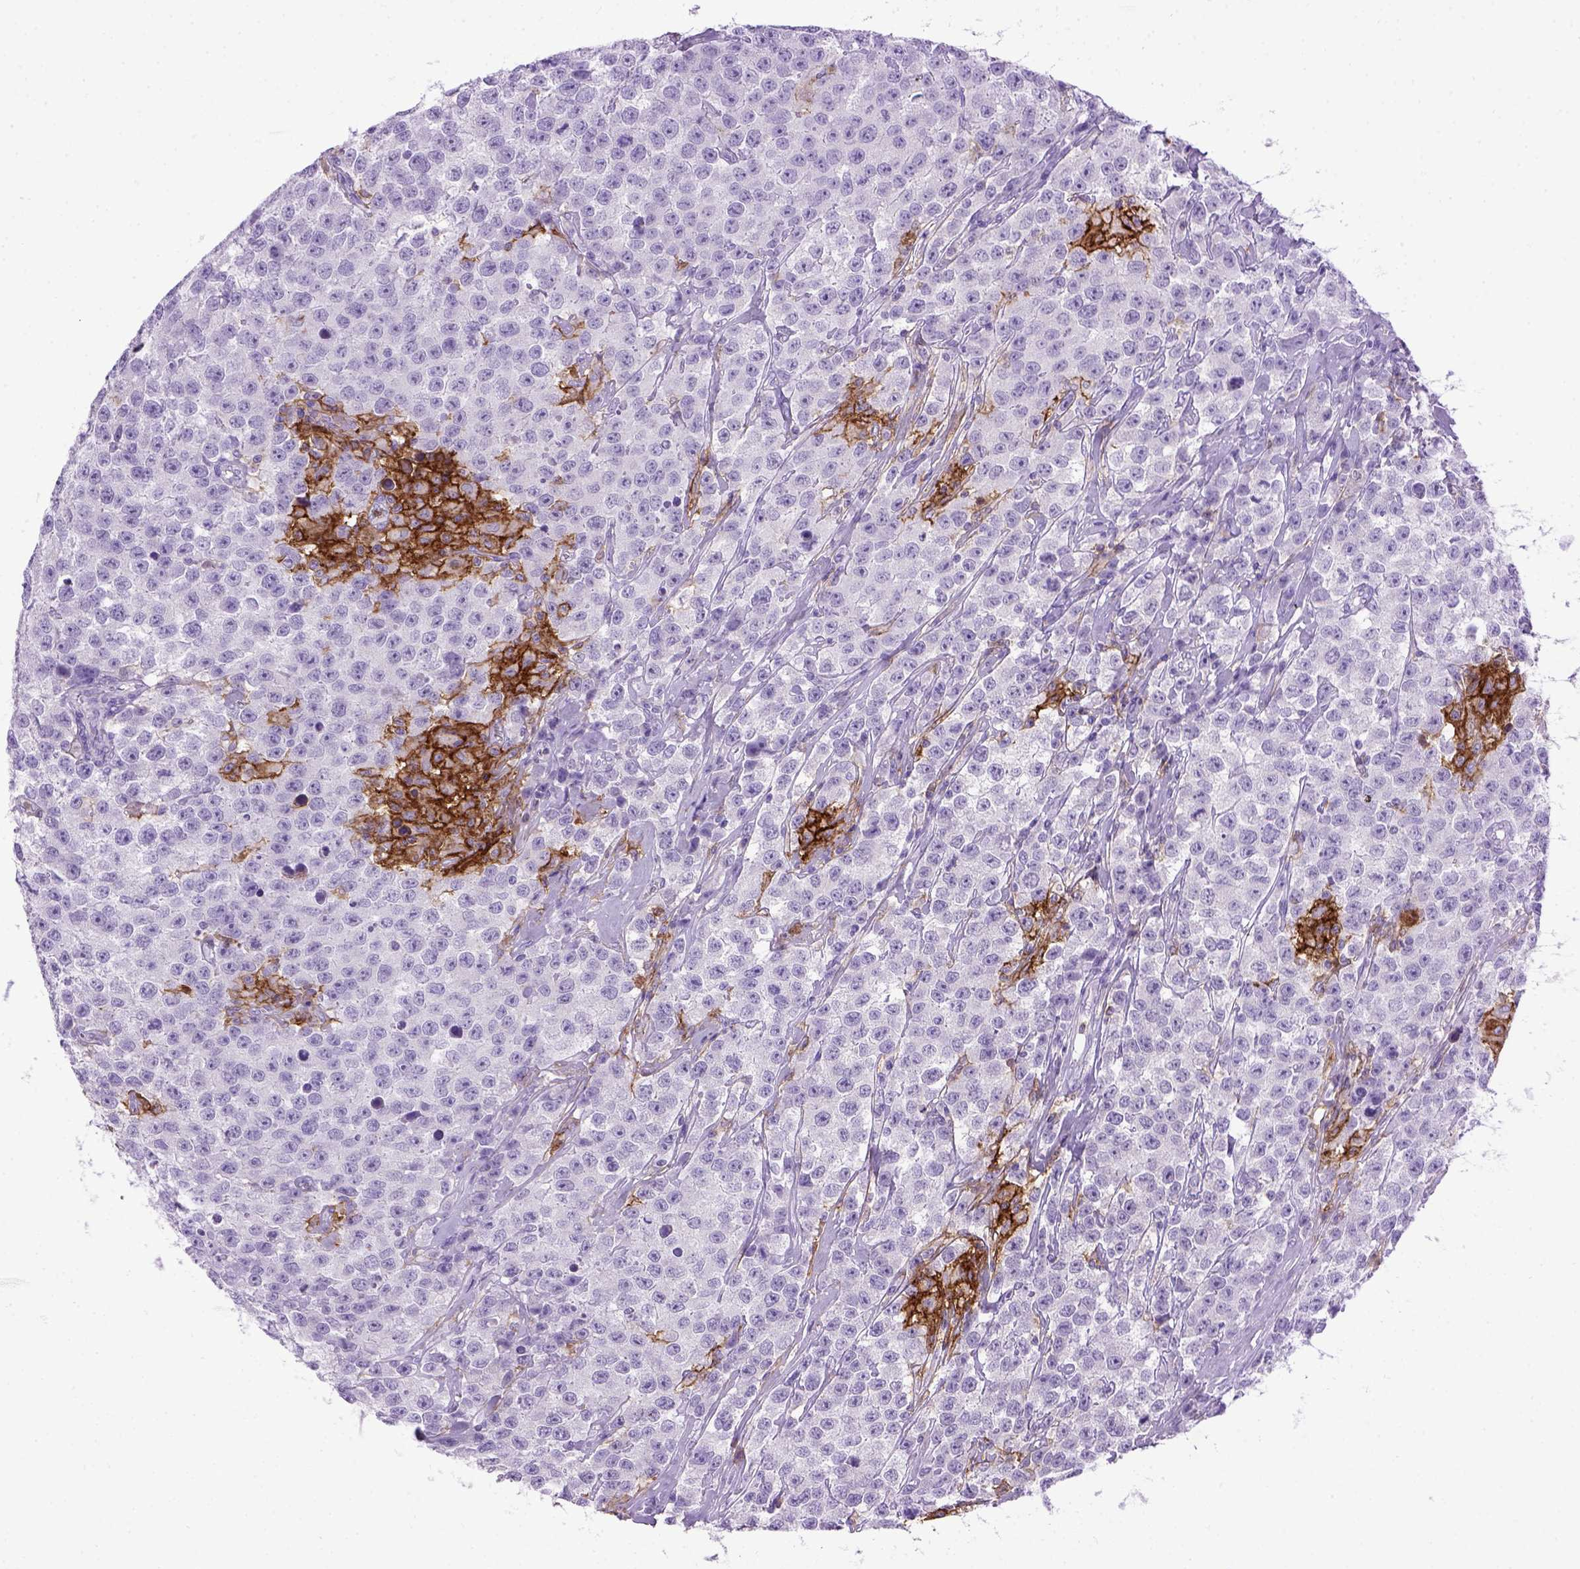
{"staining": {"intensity": "negative", "quantity": "none", "location": "none"}, "tissue": "testis cancer", "cell_type": "Tumor cells", "image_type": "cancer", "snomed": [{"axis": "morphology", "description": "Seminoma, NOS"}, {"axis": "topography", "description": "Testis"}], "caption": "Image shows no protein expression in tumor cells of testis seminoma tissue.", "gene": "ITGAX", "patient": {"sex": "male", "age": 59}}